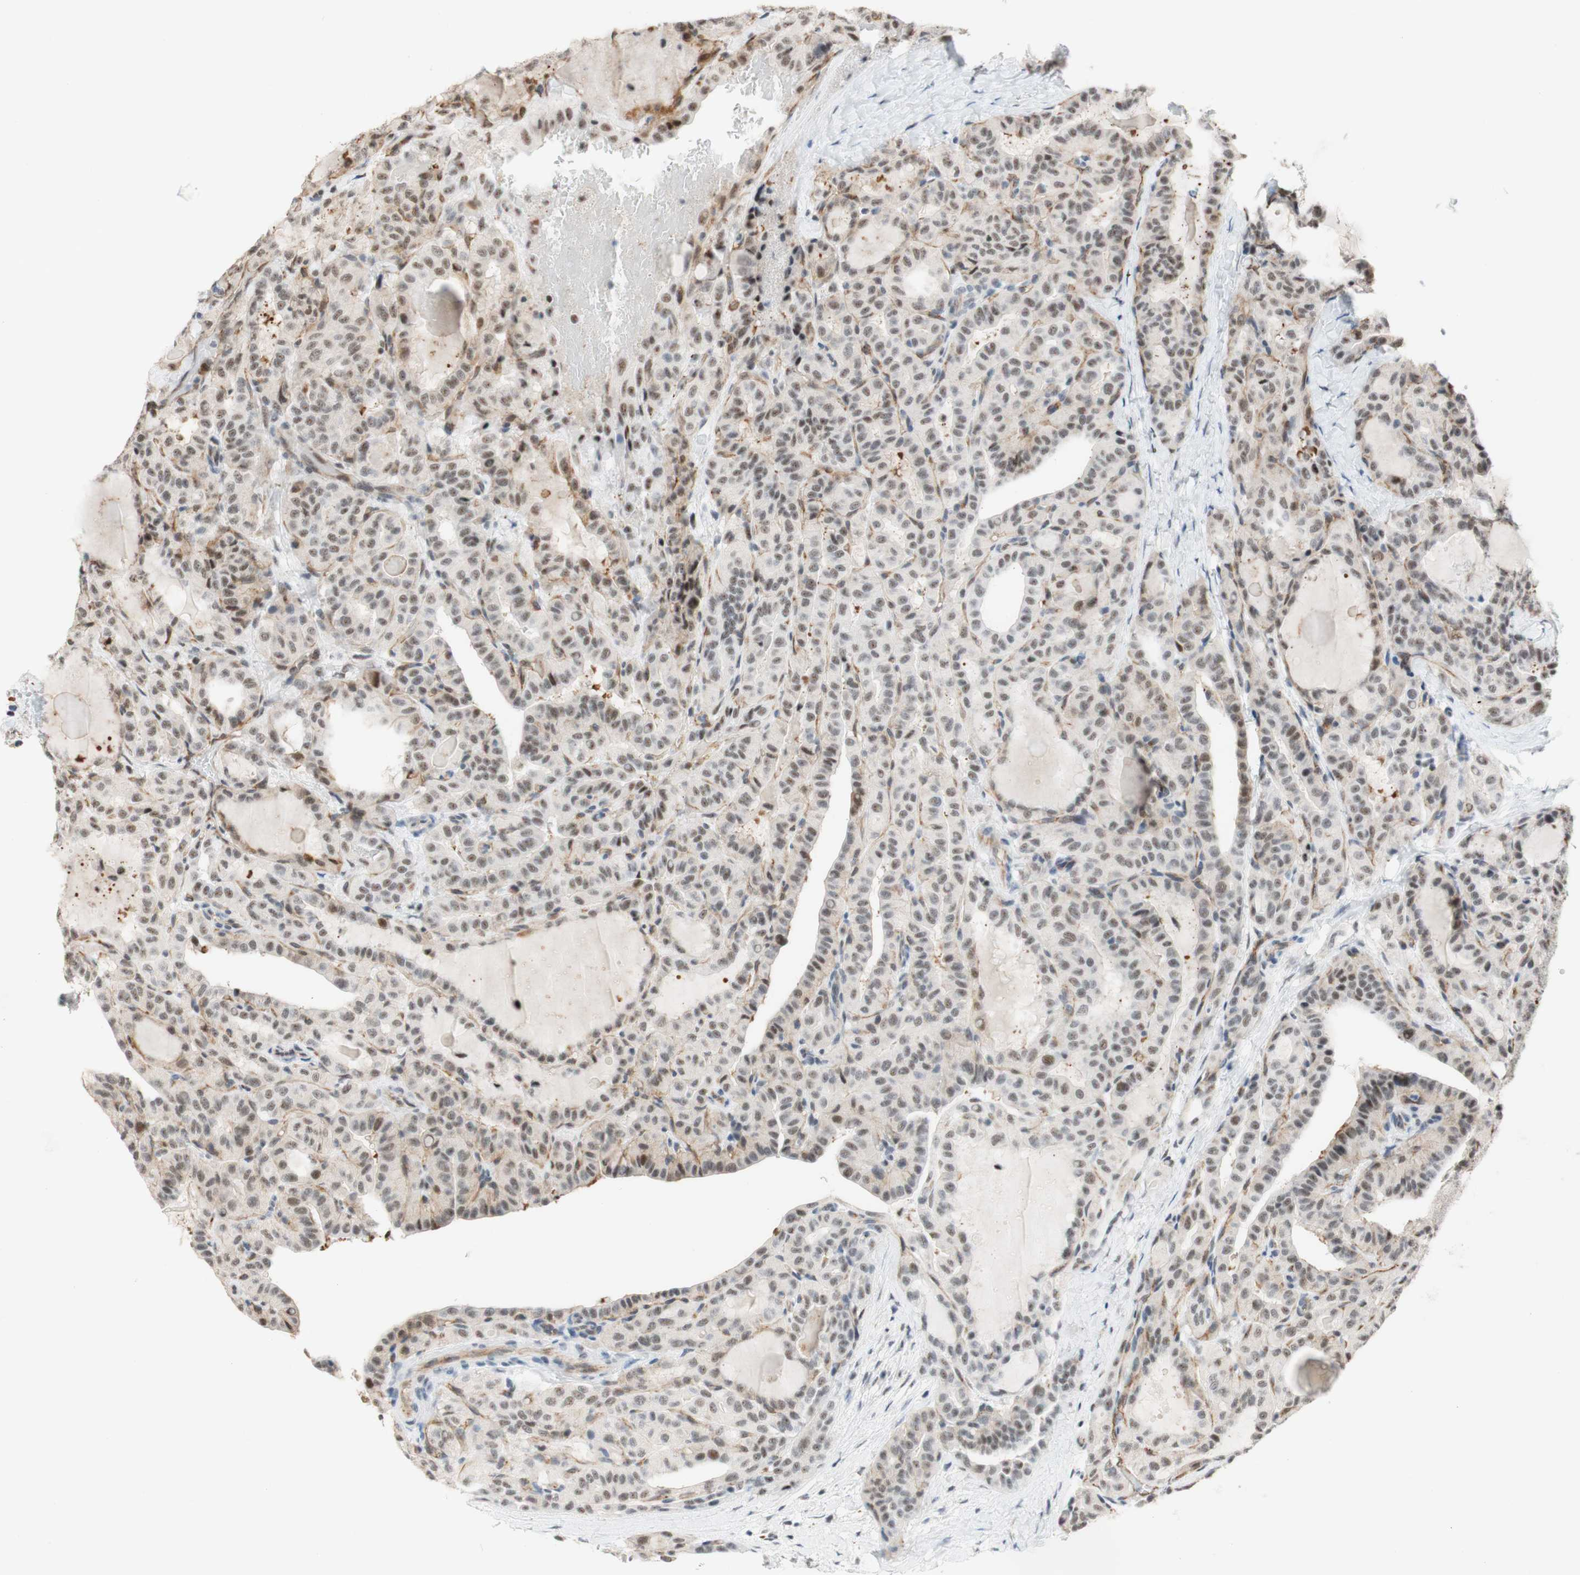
{"staining": {"intensity": "weak", "quantity": "25%-75%", "location": "nuclear"}, "tissue": "thyroid cancer", "cell_type": "Tumor cells", "image_type": "cancer", "snomed": [{"axis": "morphology", "description": "Papillary adenocarcinoma, NOS"}, {"axis": "topography", "description": "Thyroid gland"}], "caption": "Thyroid cancer was stained to show a protein in brown. There is low levels of weak nuclear positivity in approximately 25%-75% of tumor cells. (Stains: DAB (3,3'-diaminobenzidine) in brown, nuclei in blue, Microscopy: brightfield microscopy at high magnification).", "gene": "SAP18", "patient": {"sex": "male", "age": 77}}